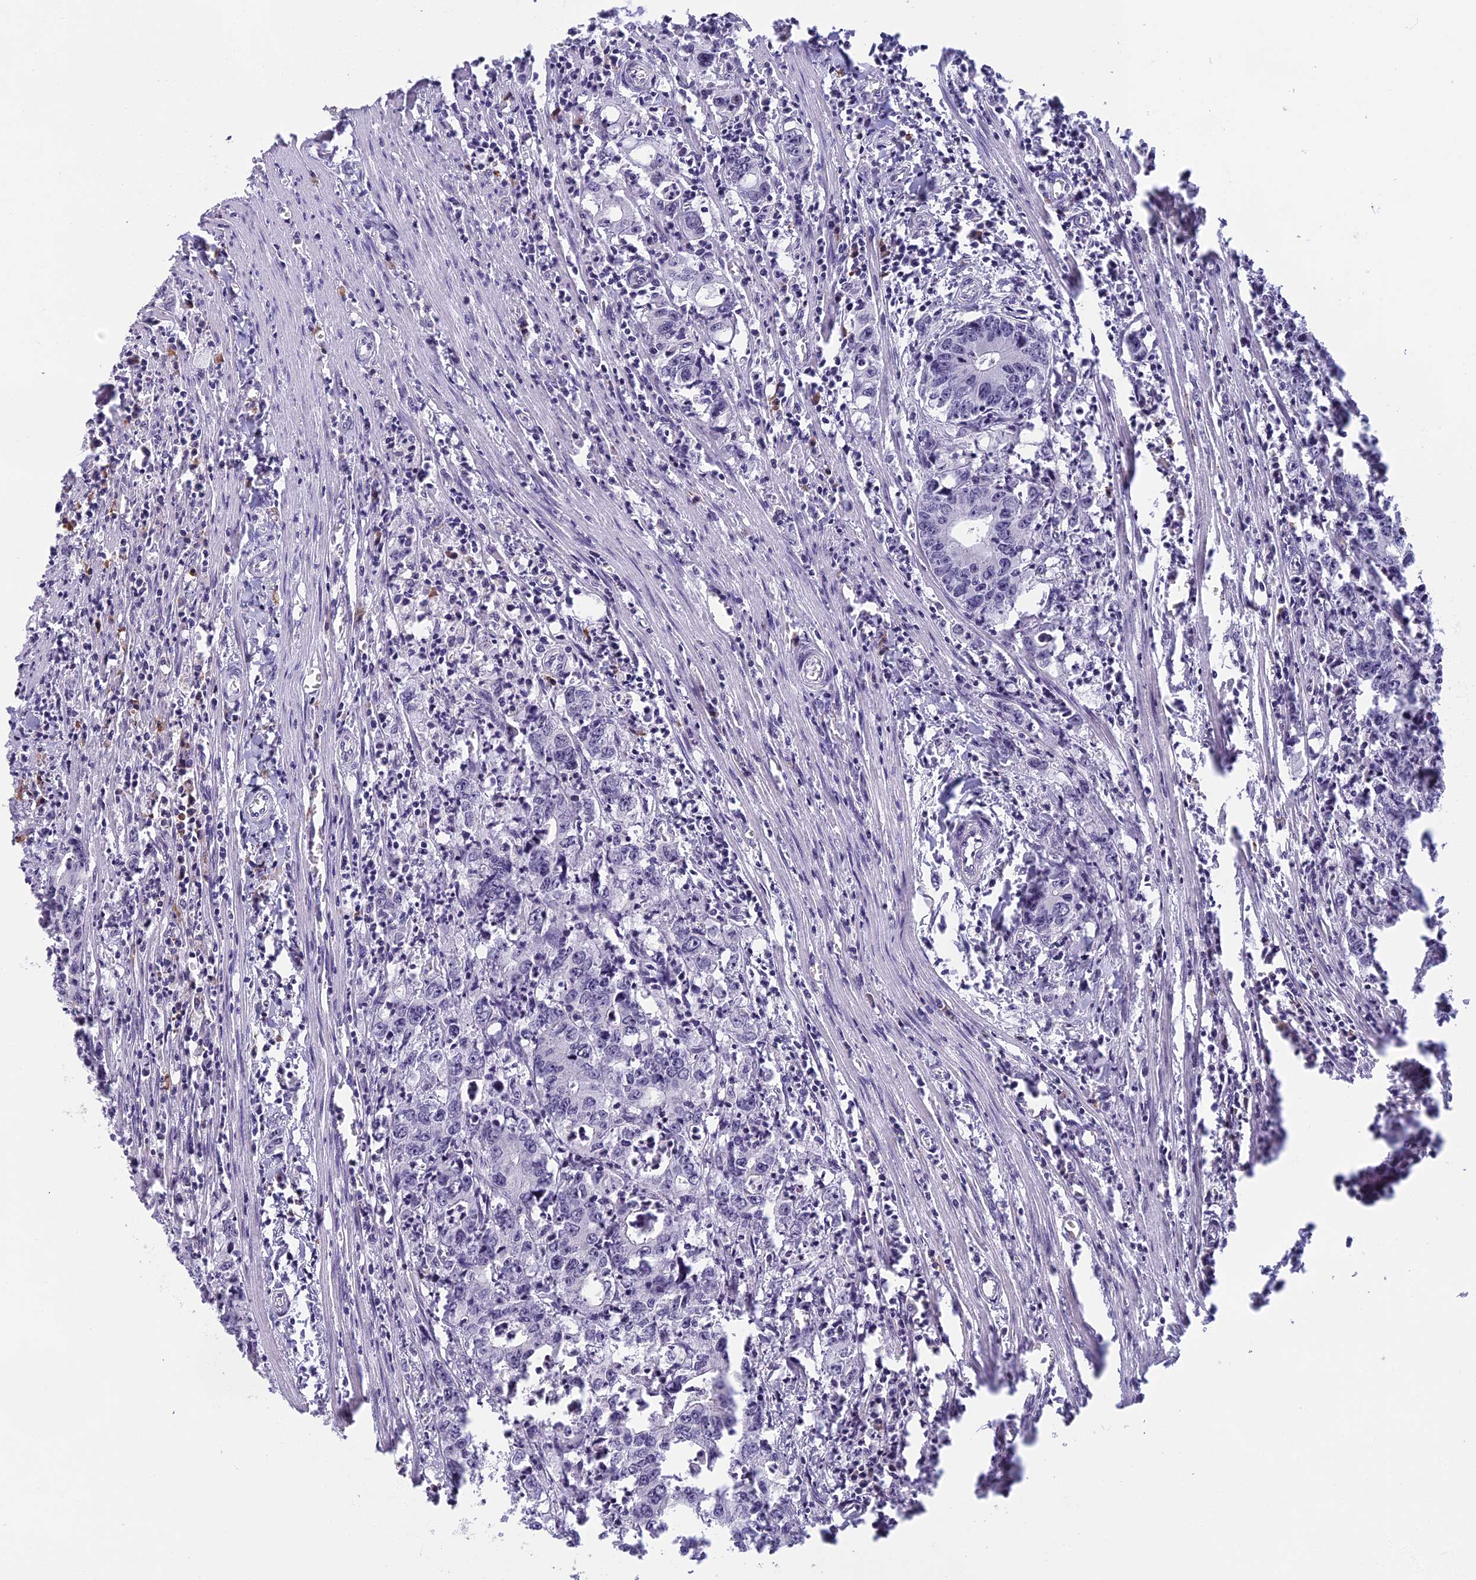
{"staining": {"intensity": "negative", "quantity": "none", "location": "none"}, "tissue": "colorectal cancer", "cell_type": "Tumor cells", "image_type": "cancer", "snomed": [{"axis": "morphology", "description": "Adenocarcinoma, NOS"}, {"axis": "topography", "description": "Colon"}], "caption": "The image demonstrates no staining of tumor cells in colorectal cancer (adenocarcinoma). (DAB IHC visualized using brightfield microscopy, high magnification).", "gene": "MORF4L1", "patient": {"sex": "female", "age": 75}}